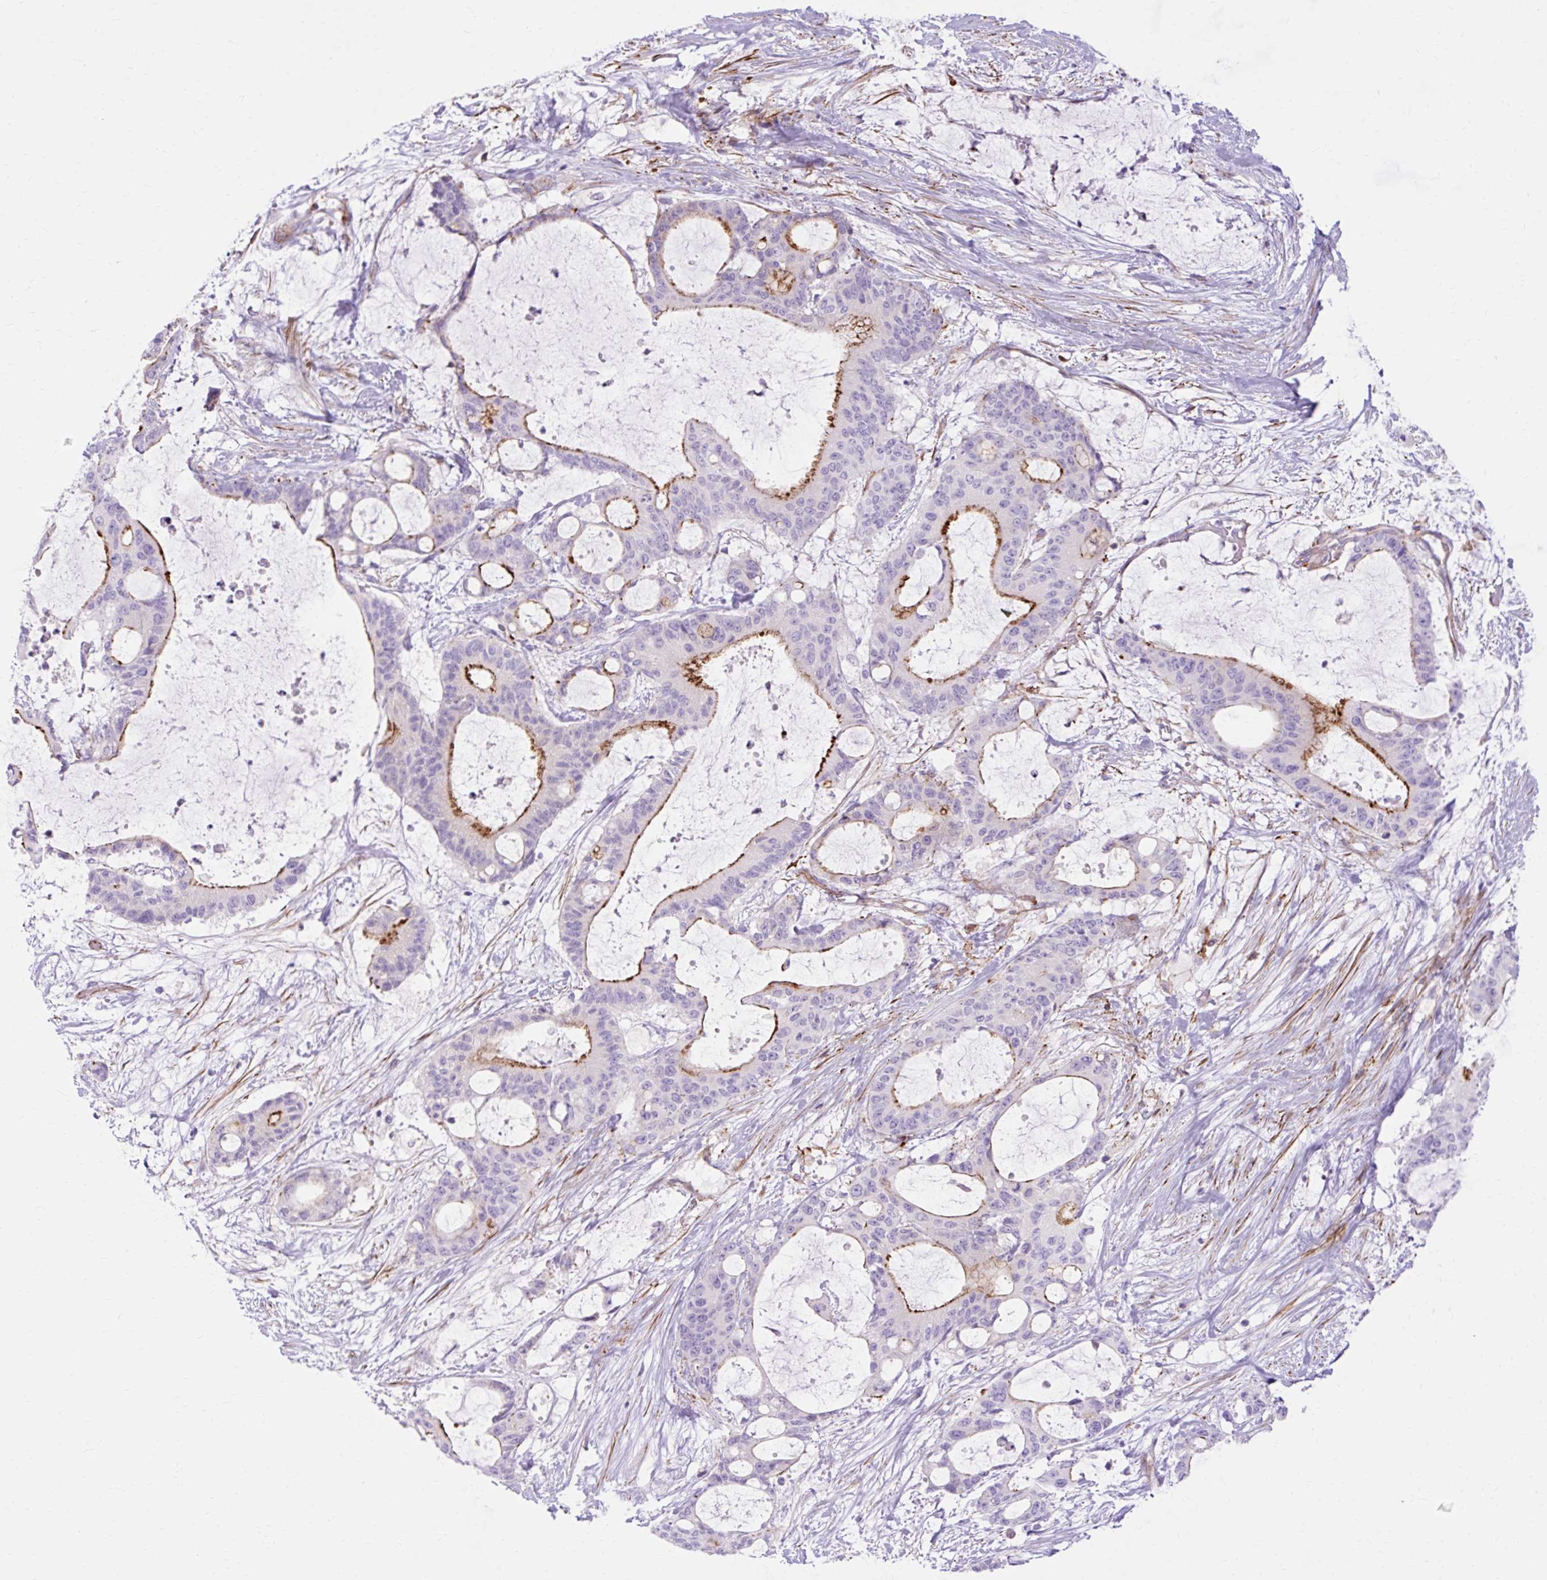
{"staining": {"intensity": "strong", "quantity": "25%-75%", "location": "cytoplasmic/membranous"}, "tissue": "liver cancer", "cell_type": "Tumor cells", "image_type": "cancer", "snomed": [{"axis": "morphology", "description": "Normal tissue, NOS"}, {"axis": "morphology", "description": "Cholangiocarcinoma"}, {"axis": "topography", "description": "Liver"}, {"axis": "topography", "description": "Peripheral nerve tissue"}], "caption": "Protein analysis of cholangiocarcinoma (liver) tissue exhibits strong cytoplasmic/membranous positivity in approximately 25%-75% of tumor cells.", "gene": "CORO7-PAM16", "patient": {"sex": "female", "age": 73}}